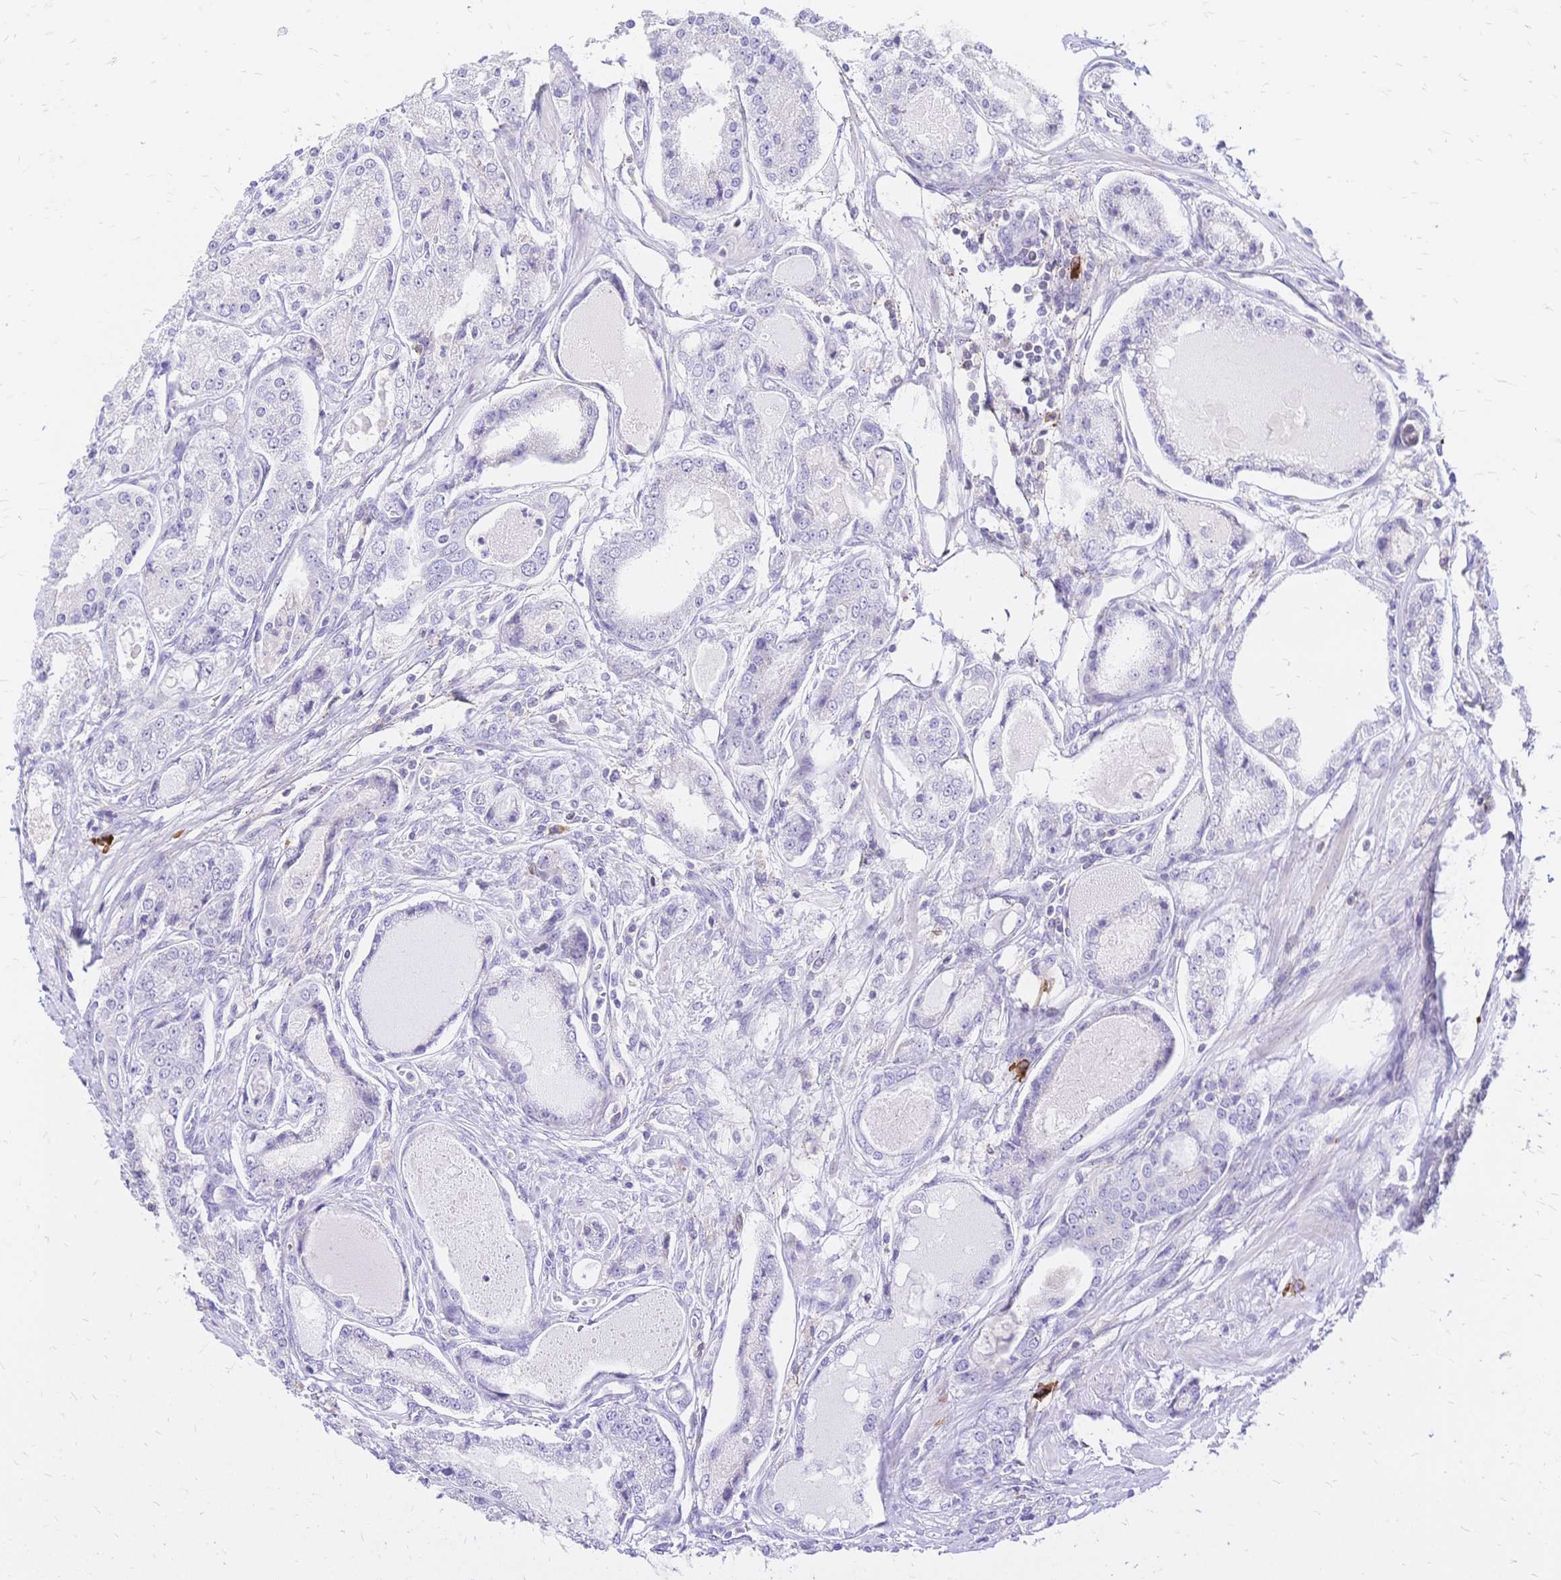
{"staining": {"intensity": "negative", "quantity": "none", "location": "none"}, "tissue": "prostate cancer", "cell_type": "Tumor cells", "image_type": "cancer", "snomed": [{"axis": "morphology", "description": "Adenocarcinoma, High grade"}, {"axis": "topography", "description": "Prostate"}], "caption": "This is an immunohistochemistry image of high-grade adenocarcinoma (prostate). There is no positivity in tumor cells.", "gene": "IL2RA", "patient": {"sex": "male", "age": 66}}